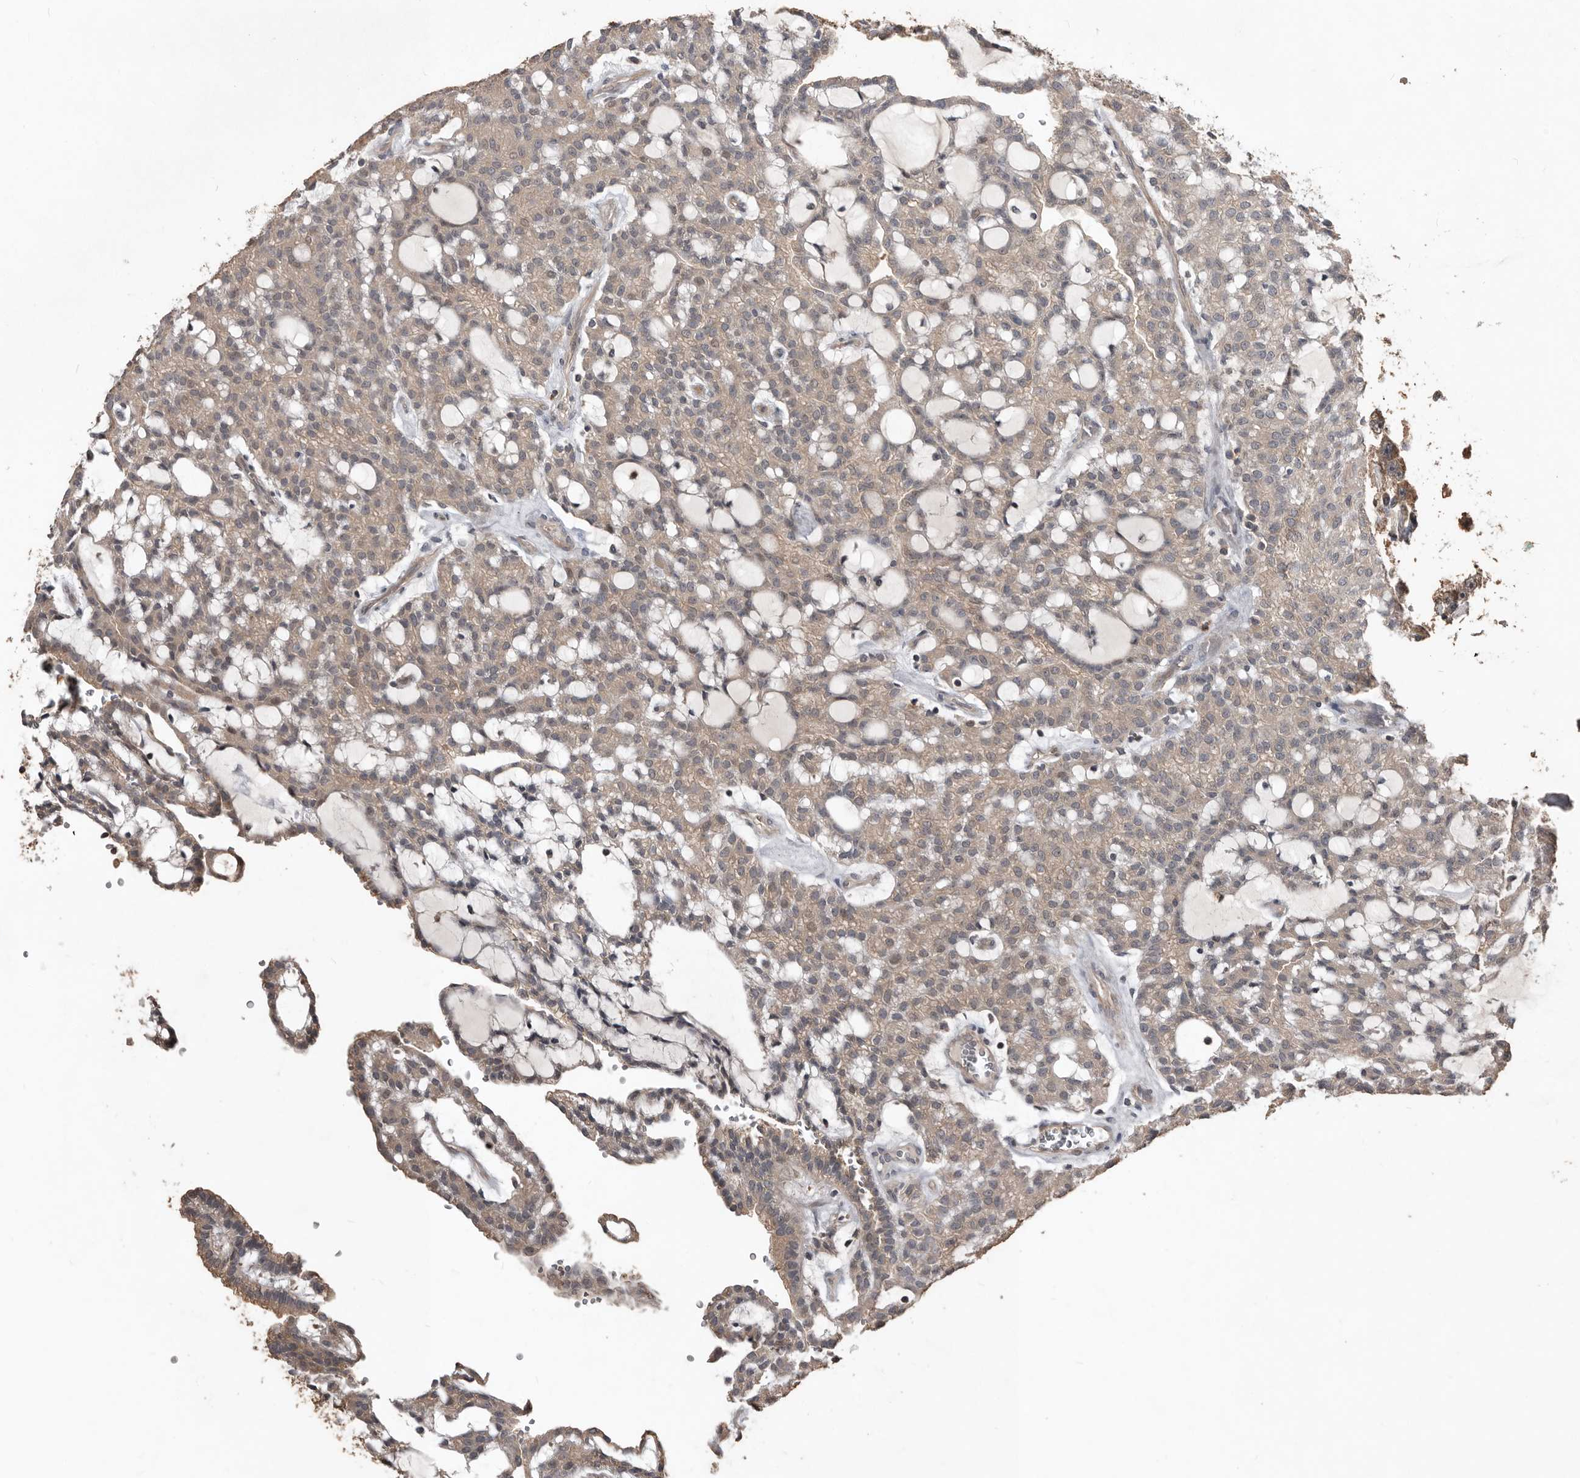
{"staining": {"intensity": "moderate", "quantity": ">75%", "location": "cytoplasmic/membranous"}, "tissue": "renal cancer", "cell_type": "Tumor cells", "image_type": "cancer", "snomed": [{"axis": "morphology", "description": "Adenocarcinoma, NOS"}, {"axis": "topography", "description": "Kidney"}], "caption": "A brown stain highlights moderate cytoplasmic/membranous positivity of a protein in renal cancer tumor cells.", "gene": "BAMBI", "patient": {"sex": "male", "age": 63}}